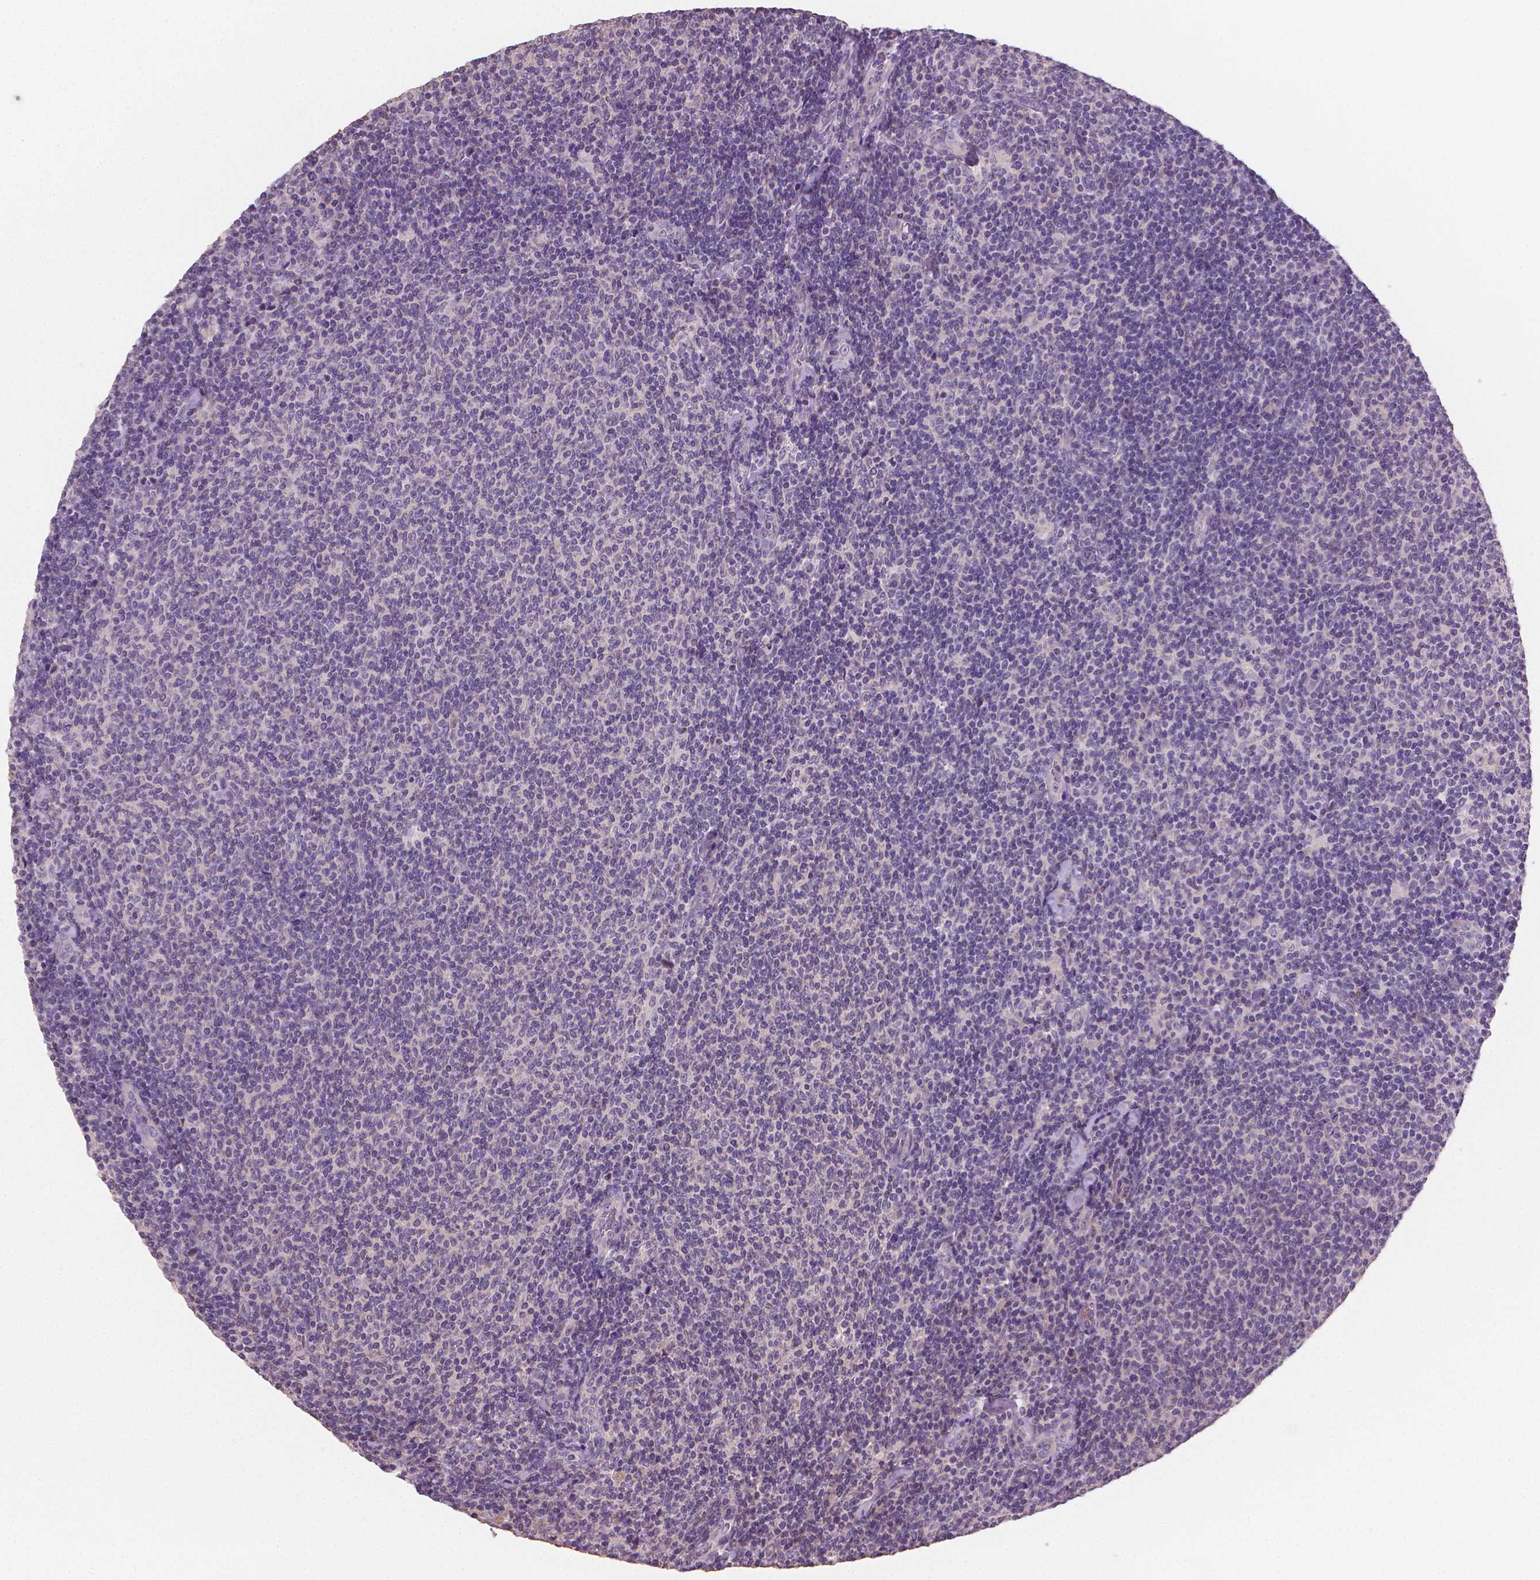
{"staining": {"intensity": "negative", "quantity": "none", "location": "none"}, "tissue": "lymphoma", "cell_type": "Tumor cells", "image_type": "cancer", "snomed": [{"axis": "morphology", "description": "Malignant lymphoma, non-Hodgkin's type, Low grade"}, {"axis": "topography", "description": "Lymph node"}], "caption": "Human malignant lymphoma, non-Hodgkin's type (low-grade) stained for a protein using immunohistochemistry shows no expression in tumor cells.", "gene": "CATIP", "patient": {"sex": "male", "age": 52}}